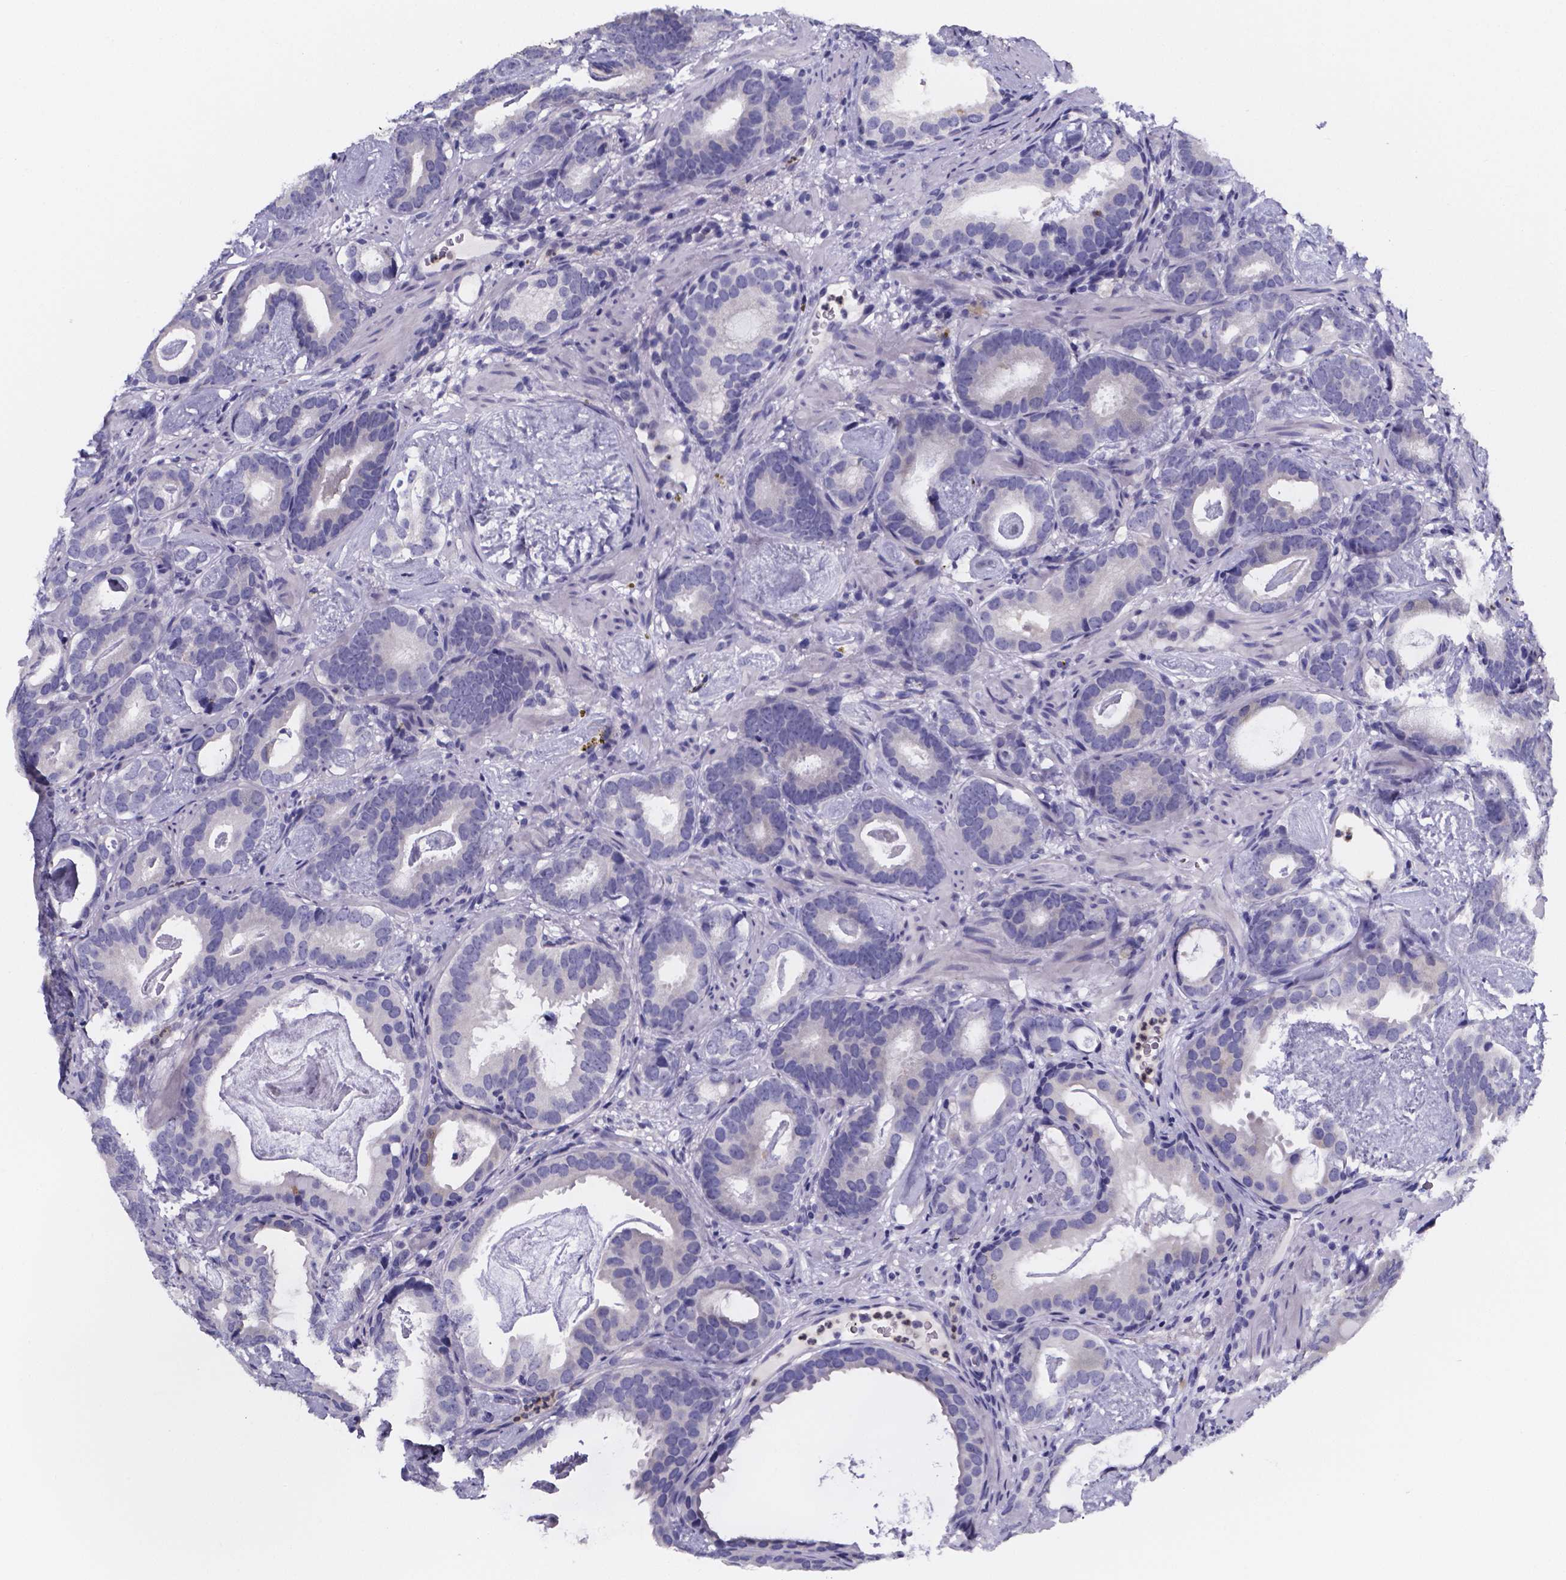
{"staining": {"intensity": "negative", "quantity": "none", "location": "none"}, "tissue": "prostate cancer", "cell_type": "Tumor cells", "image_type": "cancer", "snomed": [{"axis": "morphology", "description": "Adenocarcinoma, Low grade"}, {"axis": "topography", "description": "Prostate and seminal vesicle, NOS"}], "caption": "The photomicrograph exhibits no staining of tumor cells in prostate adenocarcinoma (low-grade).", "gene": "IZUMO1", "patient": {"sex": "male", "age": 71}}